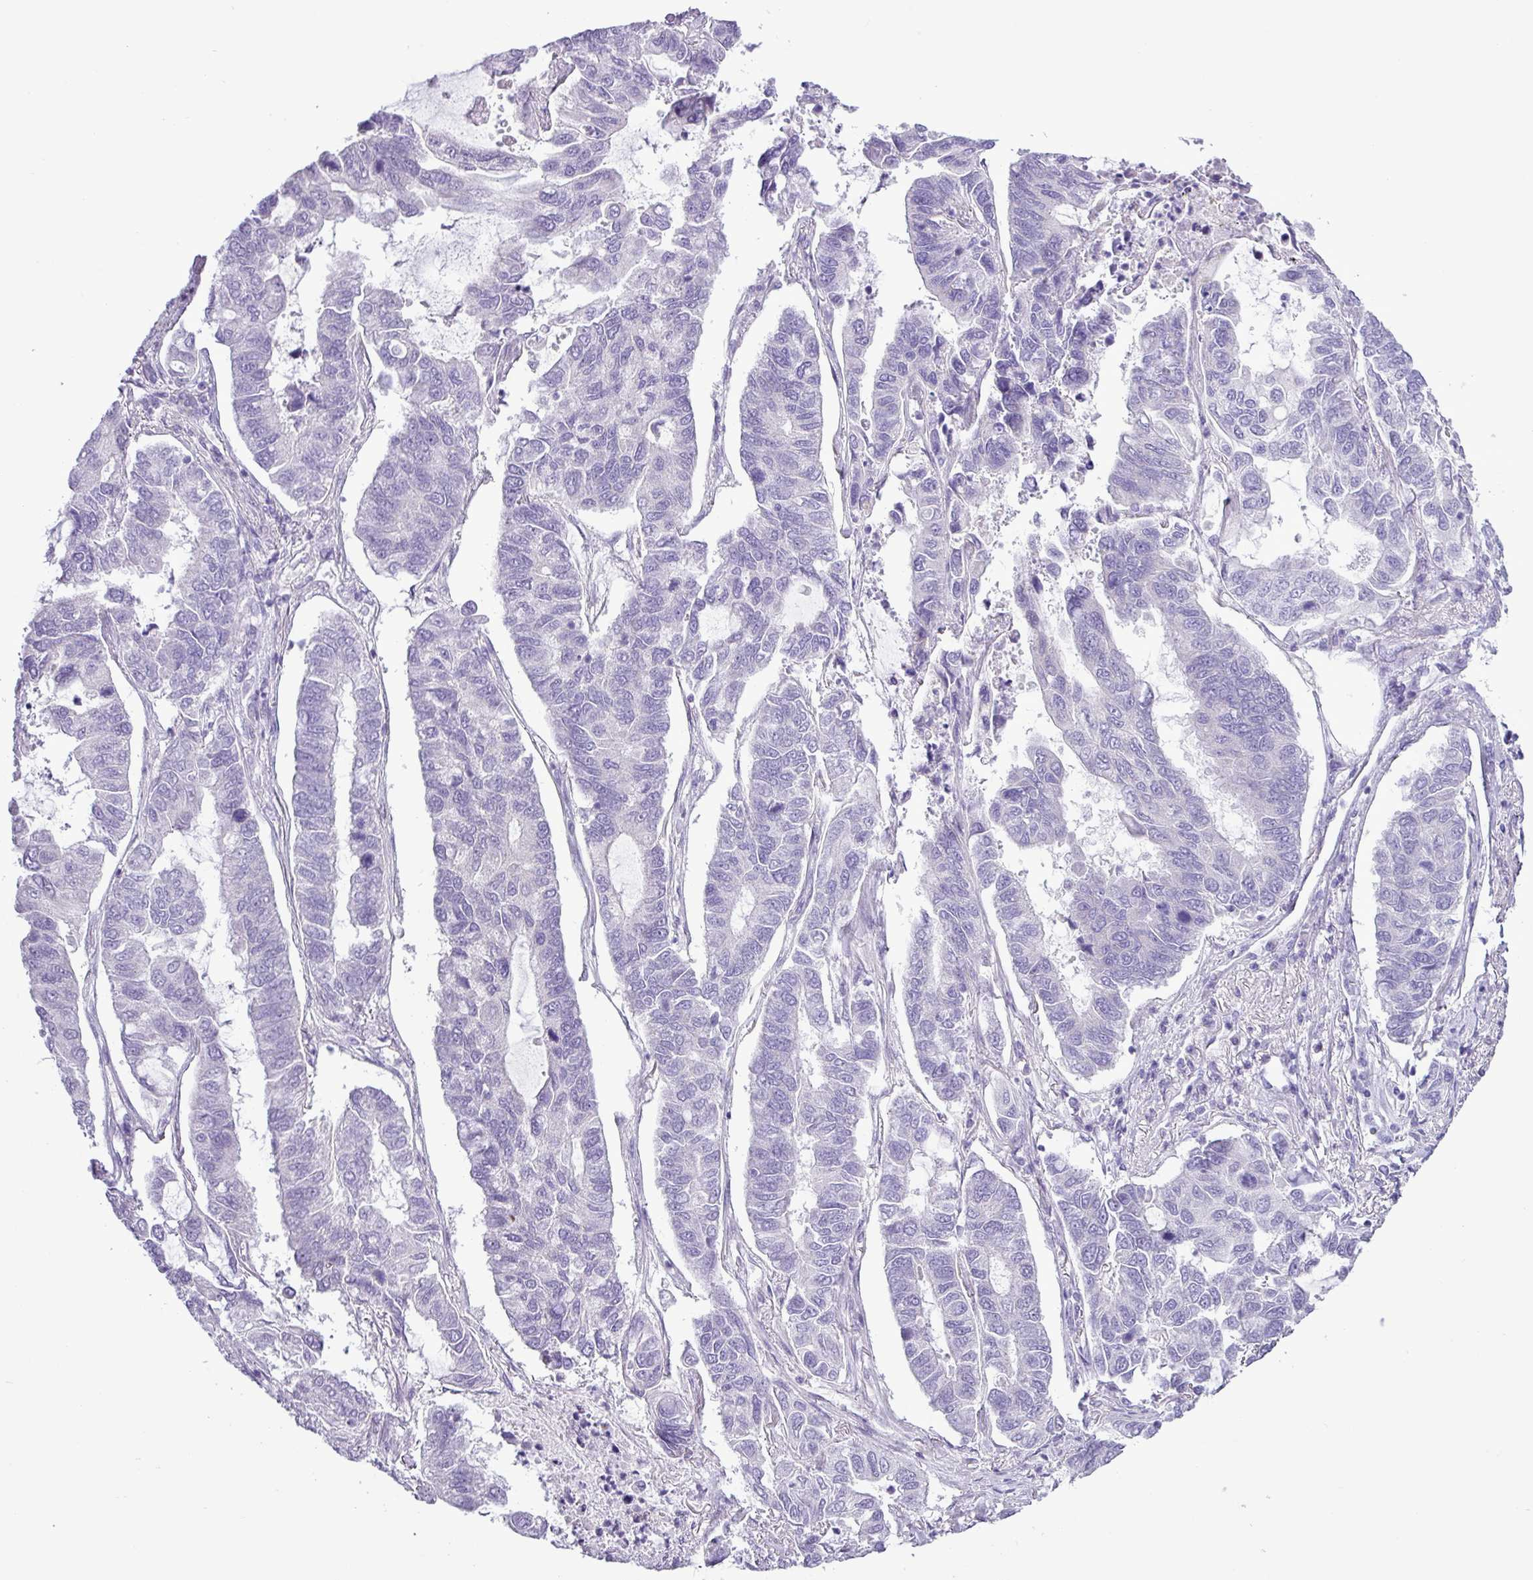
{"staining": {"intensity": "negative", "quantity": "none", "location": "none"}, "tissue": "lung cancer", "cell_type": "Tumor cells", "image_type": "cancer", "snomed": [{"axis": "morphology", "description": "Adenocarcinoma, NOS"}, {"axis": "topography", "description": "Lung"}], "caption": "Tumor cells show no significant protein expression in lung cancer. (DAB immunohistochemistry (IHC), high magnification).", "gene": "ALDH3A1", "patient": {"sex": "male", "age": 64}}